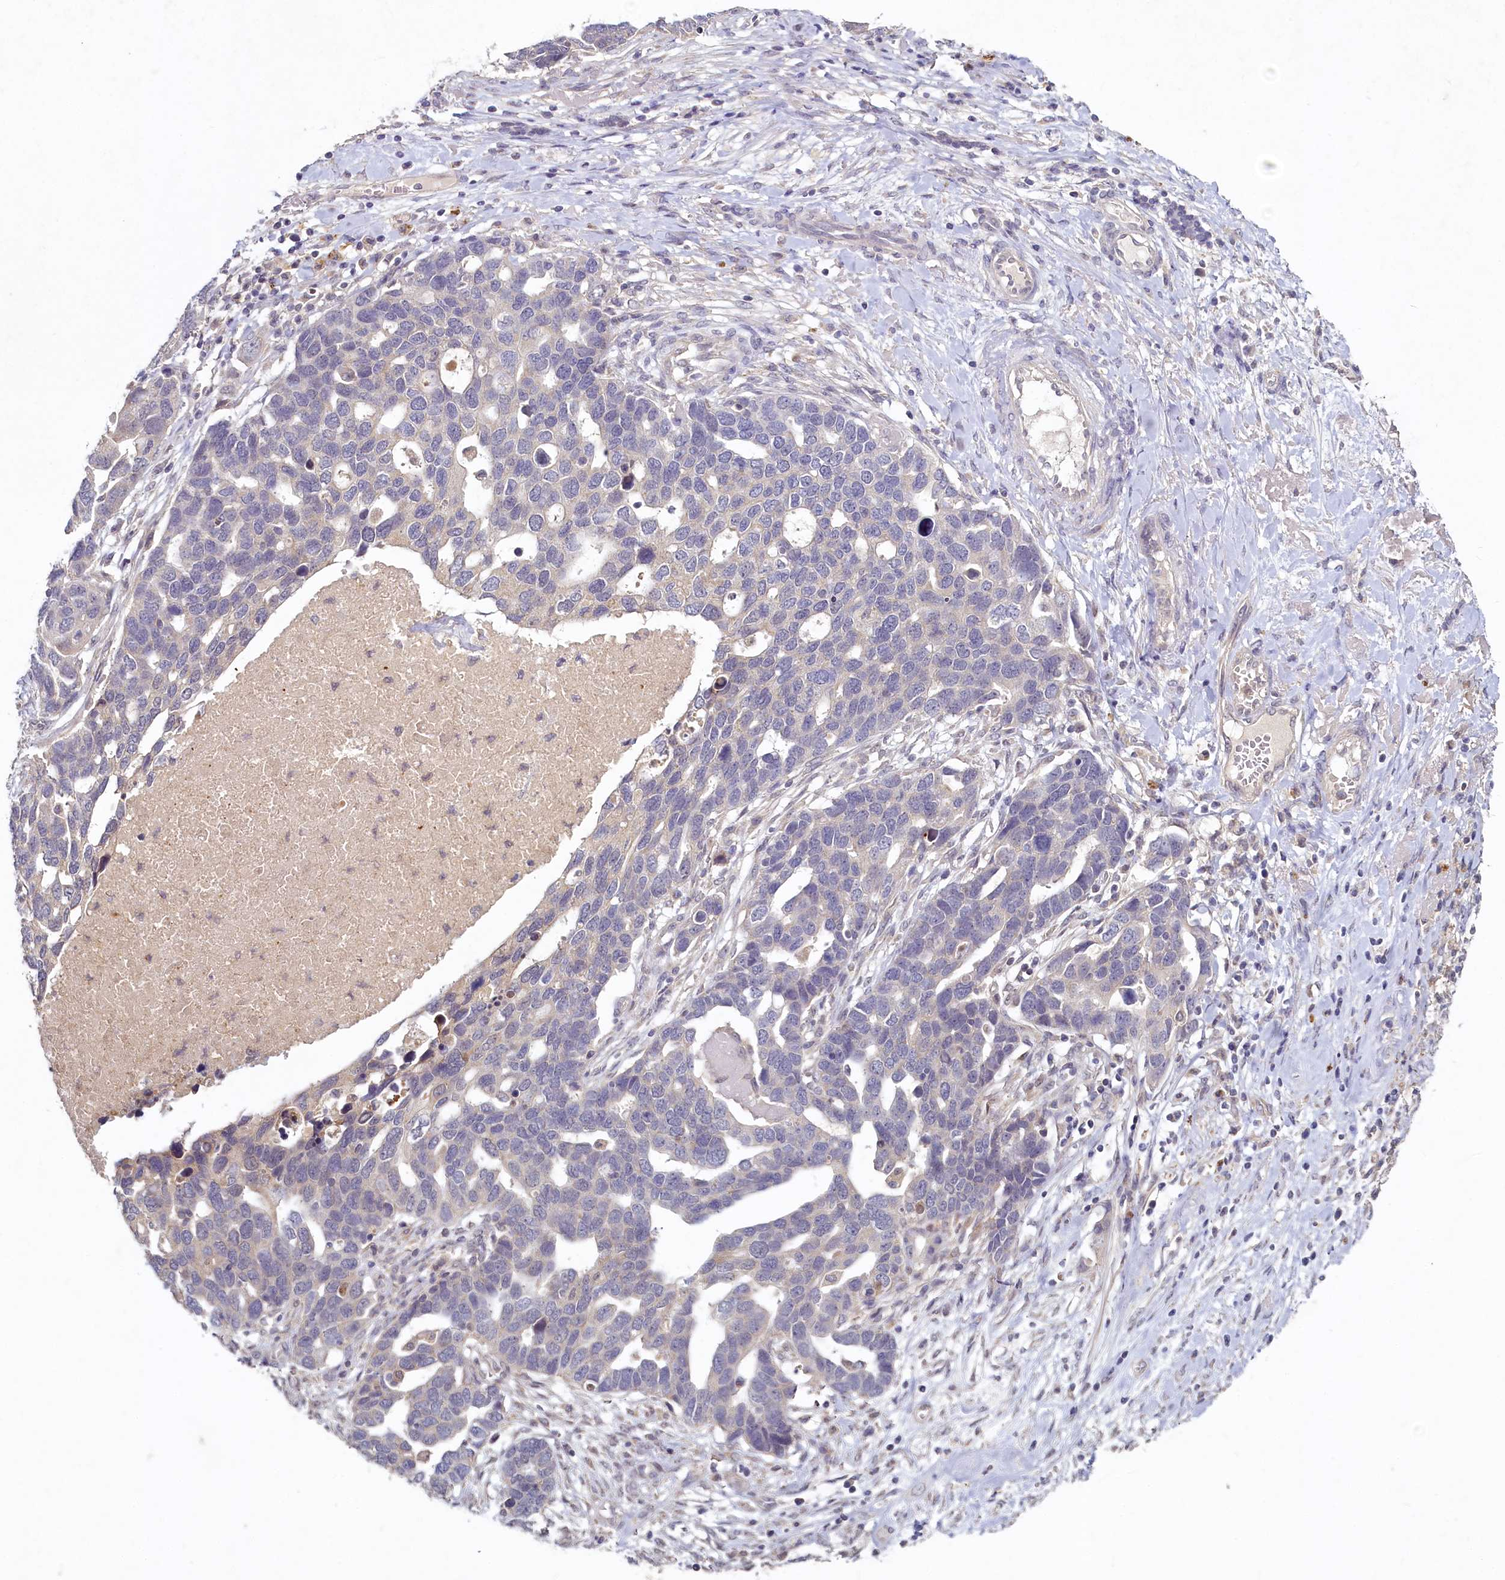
{"staining": {"intensity": "negative", "quantity": "none", "location": "none"}, "tissue": "ovarian cancer", "cell_type": "Tumor cells", "image_type": "cancer", "snomed": [{"axis": "morphology", "description": "Cystadenocarcinoma, serous, NOS"}, {"axis": "topography", "description": "Ovary"}], "caption": "IHC micrograph of neoplastic tissue: human serous cystadenocarcinoma (ovarian) stained with DAB shows no significant protein staining in tumor cells. (DAB immunohistochemistry (IHC) visualized using brightfield microscopy, high magnification).", "gene": "HERC3", "patient": {"sex": "female", "age": 54}}